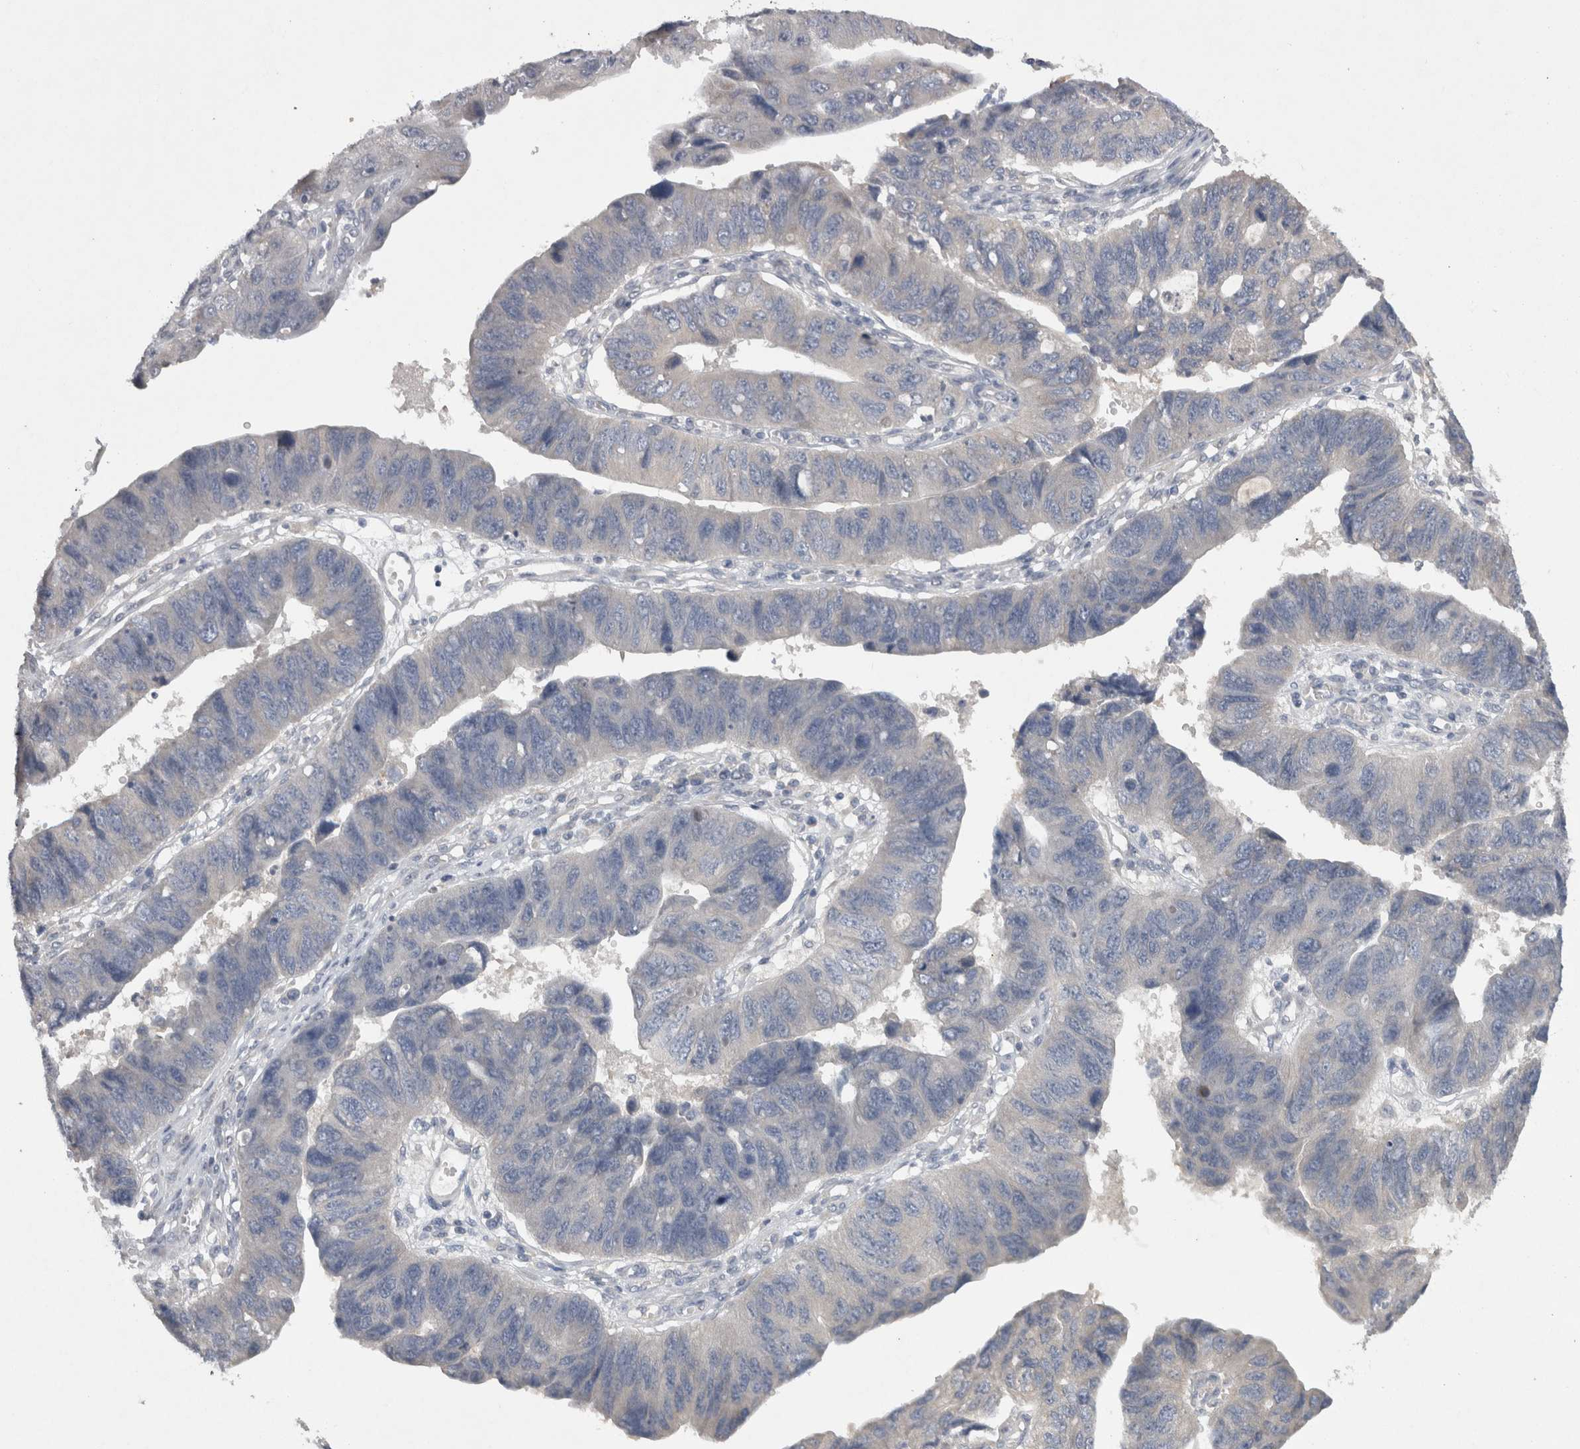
{"staining": {"intensity": "negative", "quantity": "none", "location": "none"}, "tissue": "stomach cancer", "cell_type": "Tumor cells", "image_type": "cancer", "snomed": [{"axis": "morphology", "description": "Adenocarcinoma, NOS"}, {"axis": "topography", "description": "Stomach"}], "caption": "DAB immunohistochemical staining of human stomach adenocarcinoma exhibits no significant positivity in tumor cells.", "gene": "LRRC40", "patient": {"sex": "male", "age": 59}}